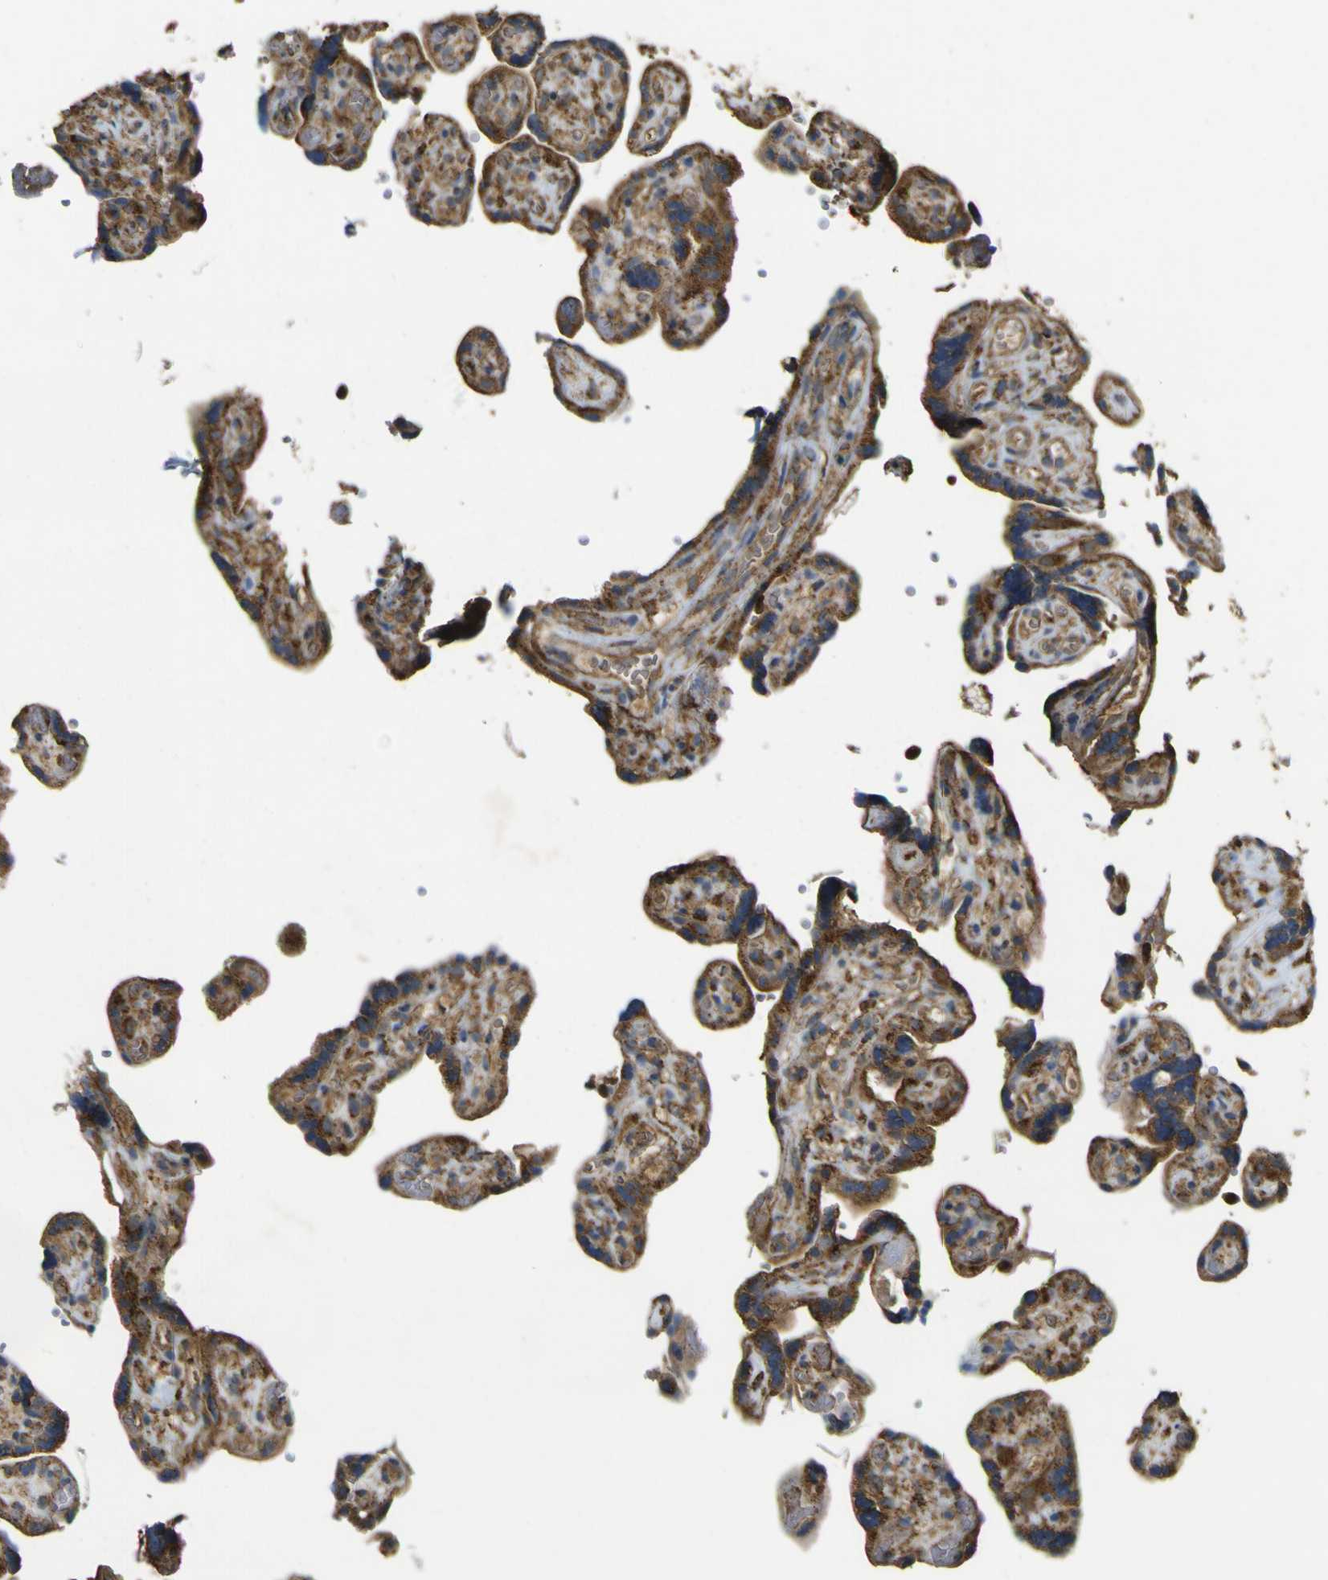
{"staining": {"intensity": "moderate", "quantity": ">75%", "location": "cytoplasmic/membranous"}, "tissue": "placenta", "cell_type": "Decidual cells", "image_type": "normal", "snomed": [{"axis": "morphology", "description": "Normal tissue, NOS"}, {"axis": "topography", "description": "Placenta"}], "caption": "This histopathology image reveals immunohistochemistry (IHC) staining of normal placenta, with medium moderate cytoplasmic/membranous expression in about >75% of decidual cells.", "gene": "ACSL3", "patient": {"sex": "female", "age": 30}}